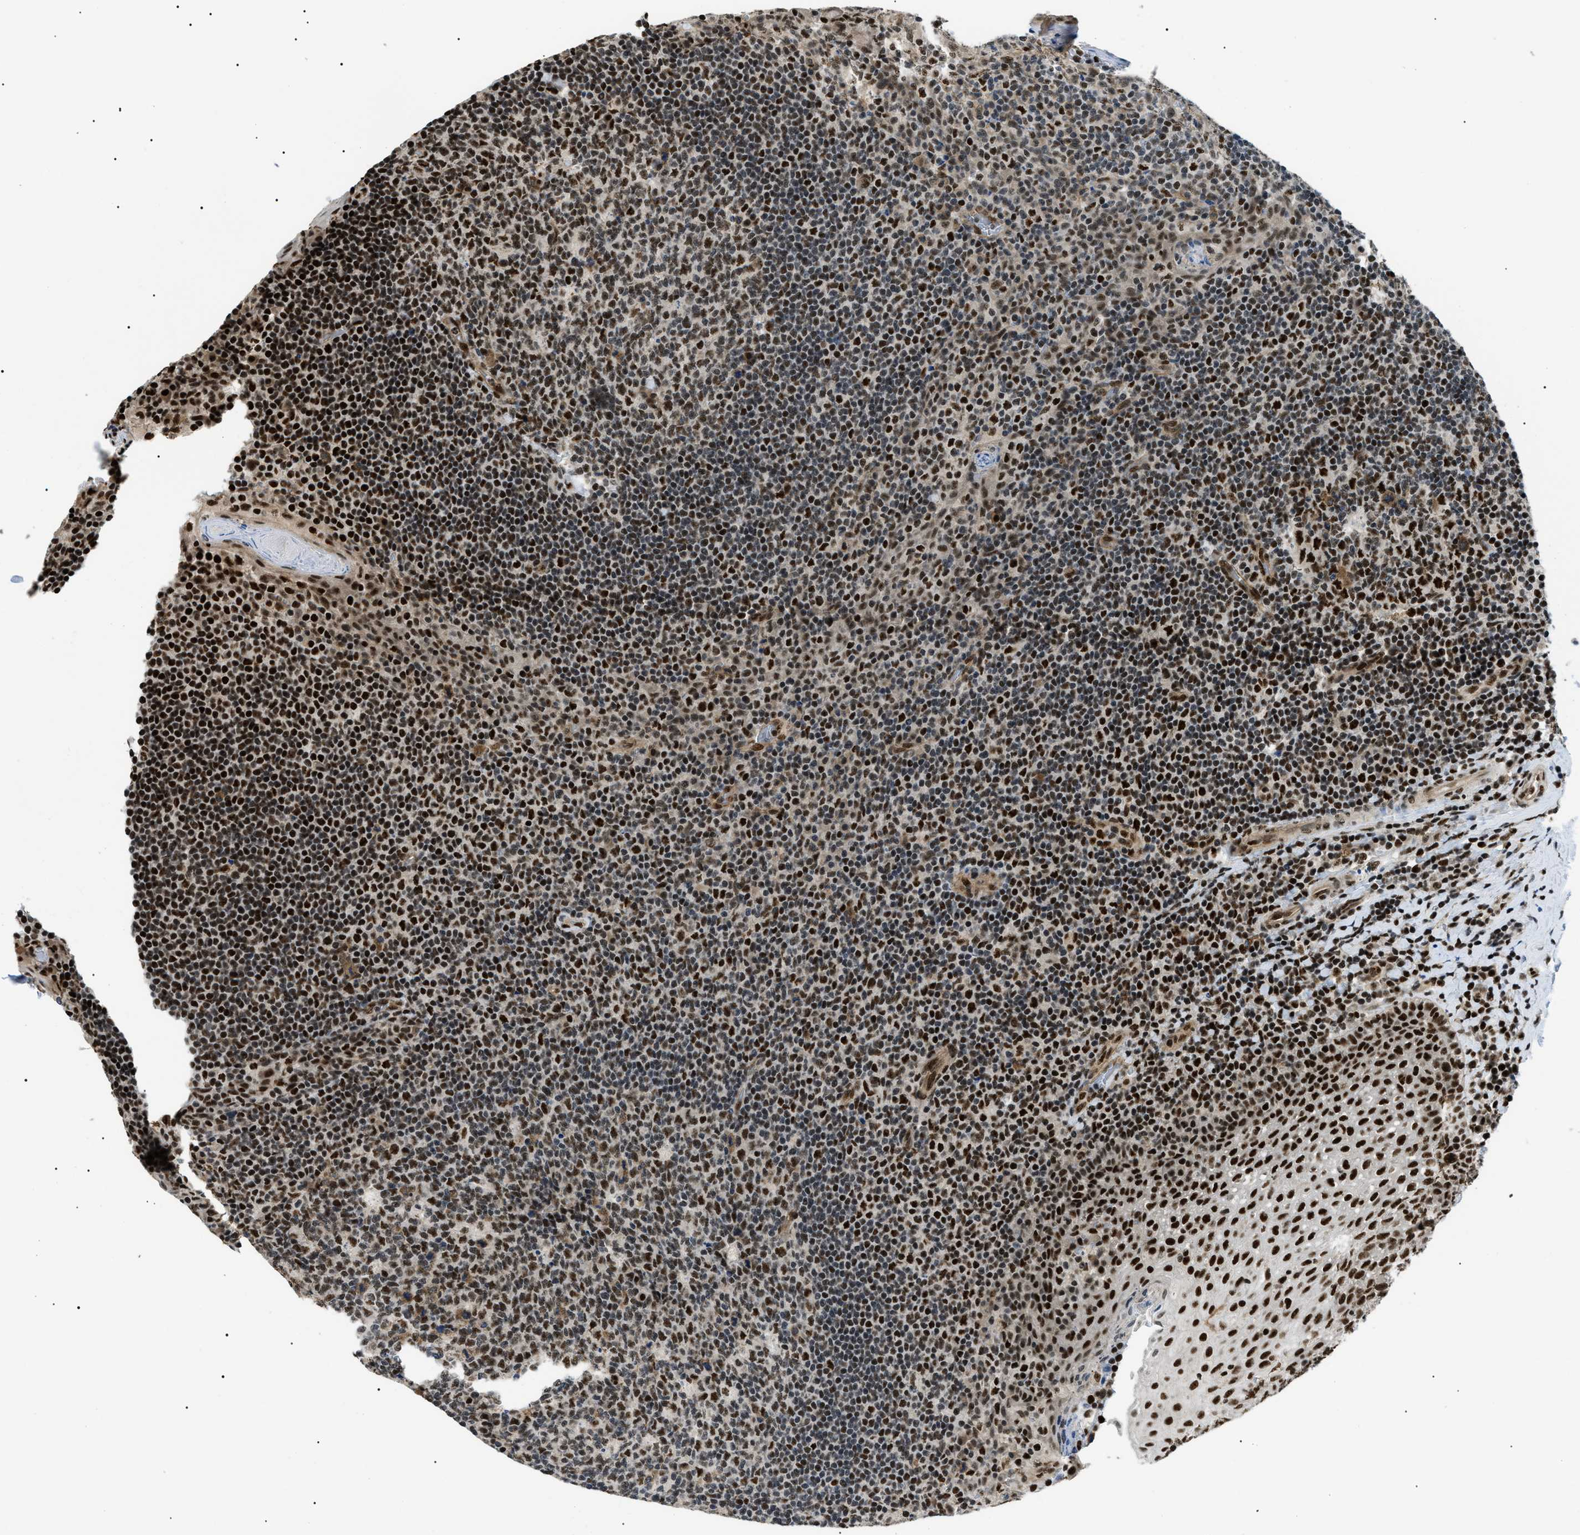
{"staining": {"intensity": "moderate", "quantity": ">75%", "location": "nuclear"}, "tissue": "tonsil", "cell_type": "Germinal center cells", "image_type": "normal", "snomed": [{"axis": "morphology", "description": "Normal tissue, NOS"}, {"axis": "topography", "description": "Tonsil"}], "caption": "DAB immunohistochemical staining of benign human tonsil shows moderate nuclear protein expression in about >75% of germinal center cells. (Brightfield microscopy of DAB IHC at high magnification).", "gene": "CWC25", "patient": {"sex": "male", "age": 17}}